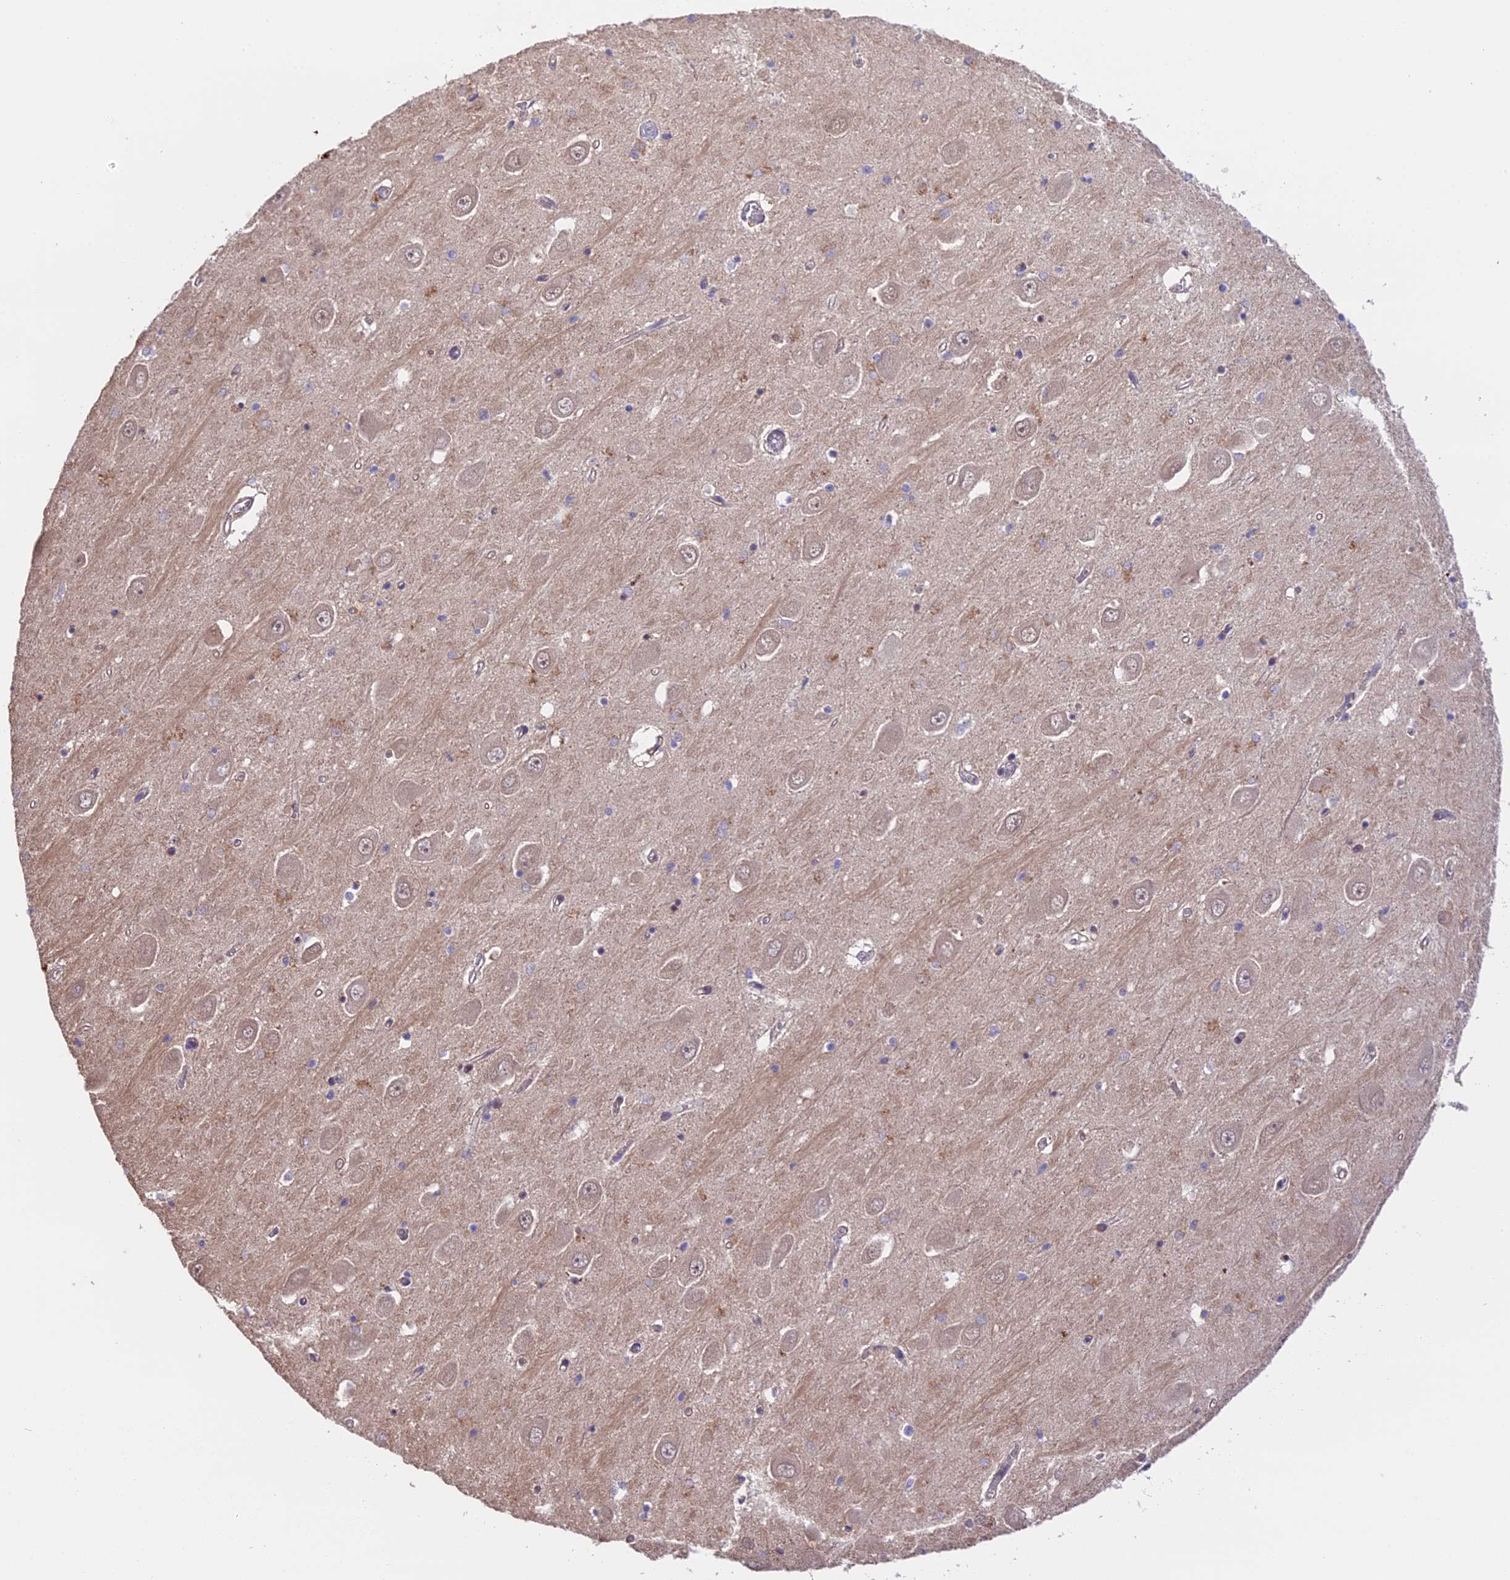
{"staining": {"intensity": "weak", "quantity": "<25%", "location": "cytoplasmic/membranous"}, "tissue": "hippocampus", "cell_type": "Glial cells", "image_type": "normal", "snomed": [{"axis": "morphology", "description": "Normal tissue, NOS"}, {"axis": "topography", "description": "Hippocampus"}], "caption": "Hippocampus was stained to show a protein in brown. There is no significant positivity in glial cells. (DAB (3,3'-diaminobenzidine) immunohistochemistry (IHC) with hematoxylin counter stain).", "gene": "SETD6", "patient": {"sex": "male", "age": 70}}